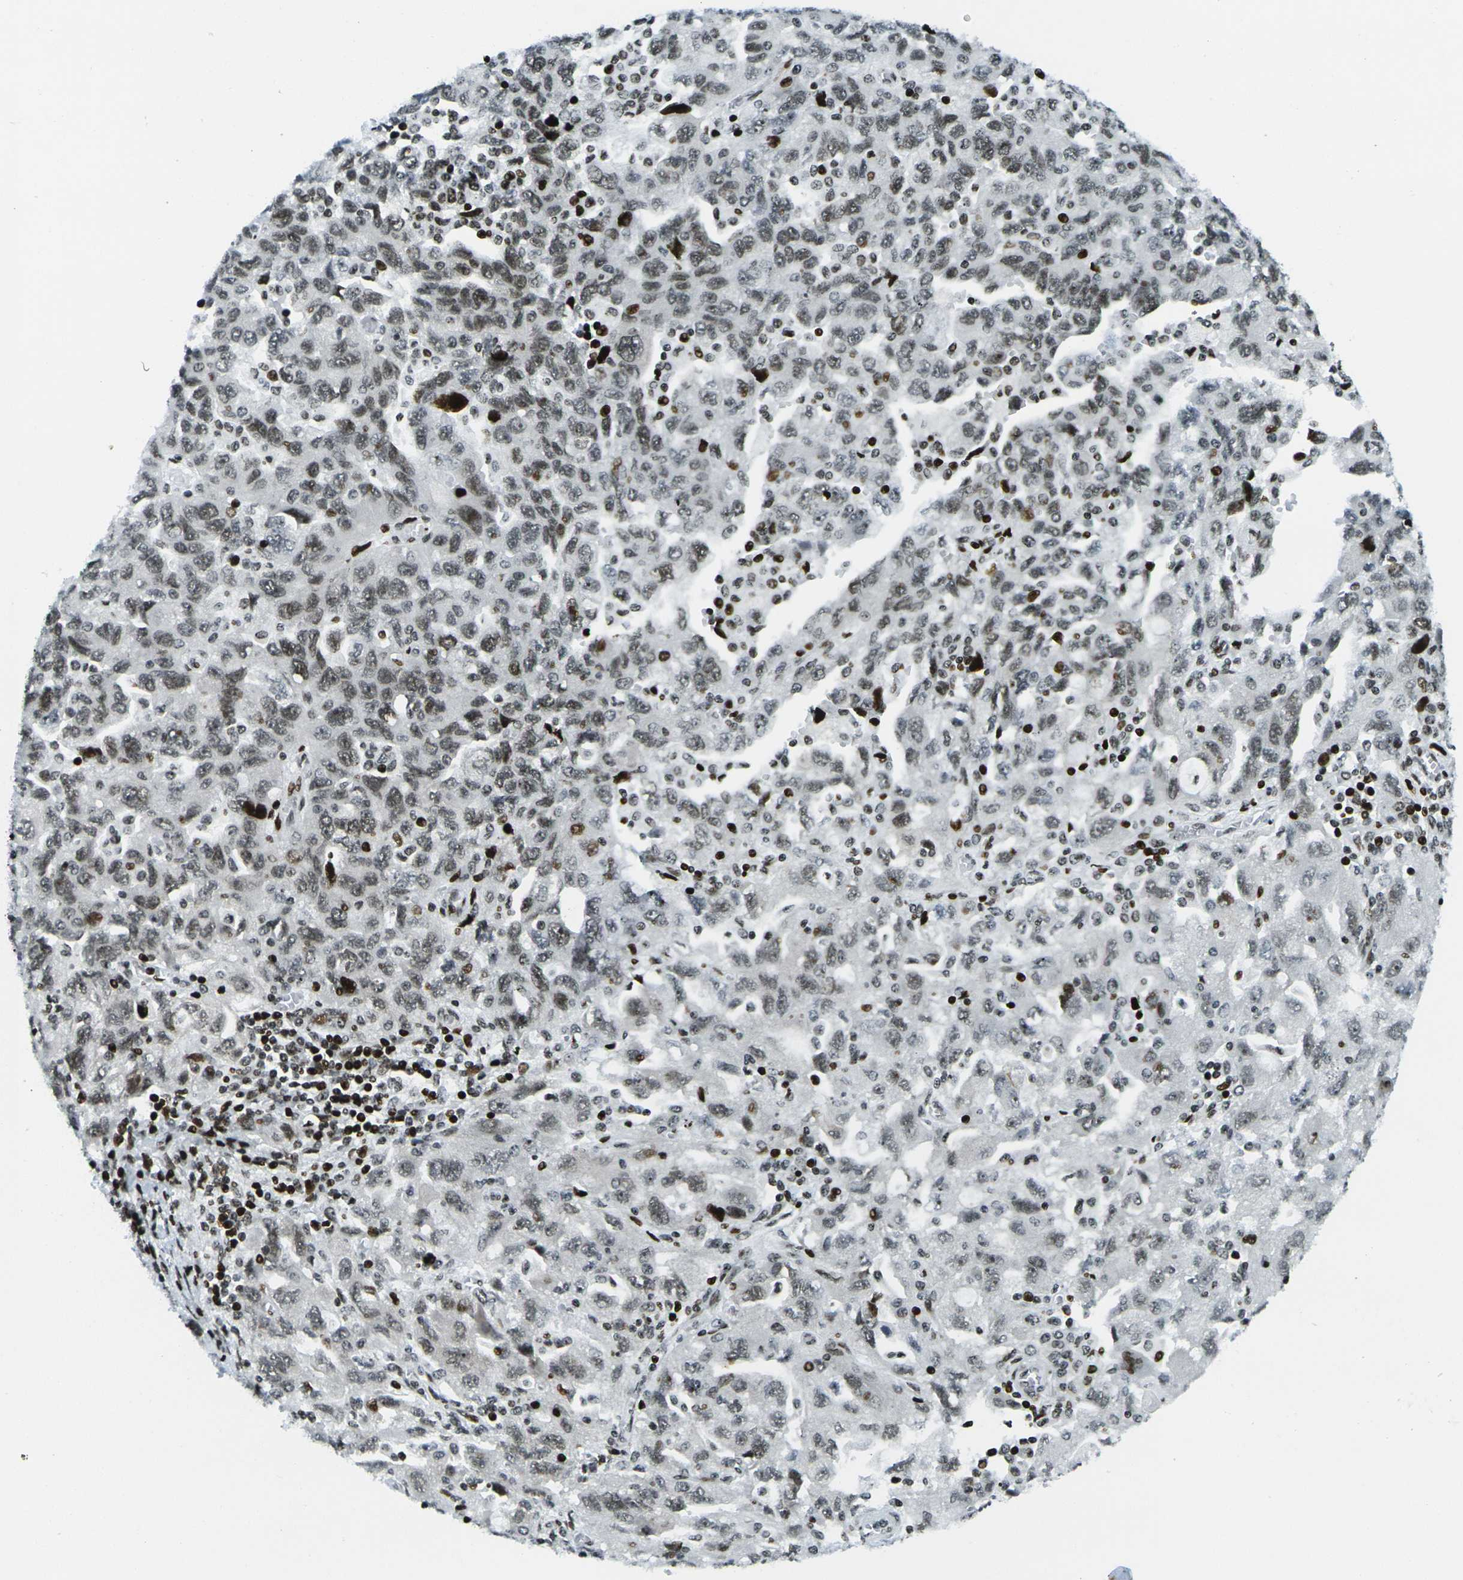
{"staining": {"intensity": "moderate", "quantity": ">75%", "location": "nuclear"}, "tissue": "ovarian cancer", "cell_type": "Tumor cells", "image_type": "cancer", "snomed": [{"axis": "morphology", "description": "Carcinoma, NOS"}, {"axis": "morphology", "description": "Cystadenocarcinoma, serous, NOS"}, {"axis": "topography", "description": "Ovary"}], "caption": "Tumor cells show medium levels of moderate nuclear staining in approximately >75% of cells in ovarian carcinoma. The staining was performed using DAB, with brown indicating positive protein expression. Nuclei are stained blue with hematoxylin.", "gene": "H3-3A", "patient": {"sex": "female", "age": 69}}